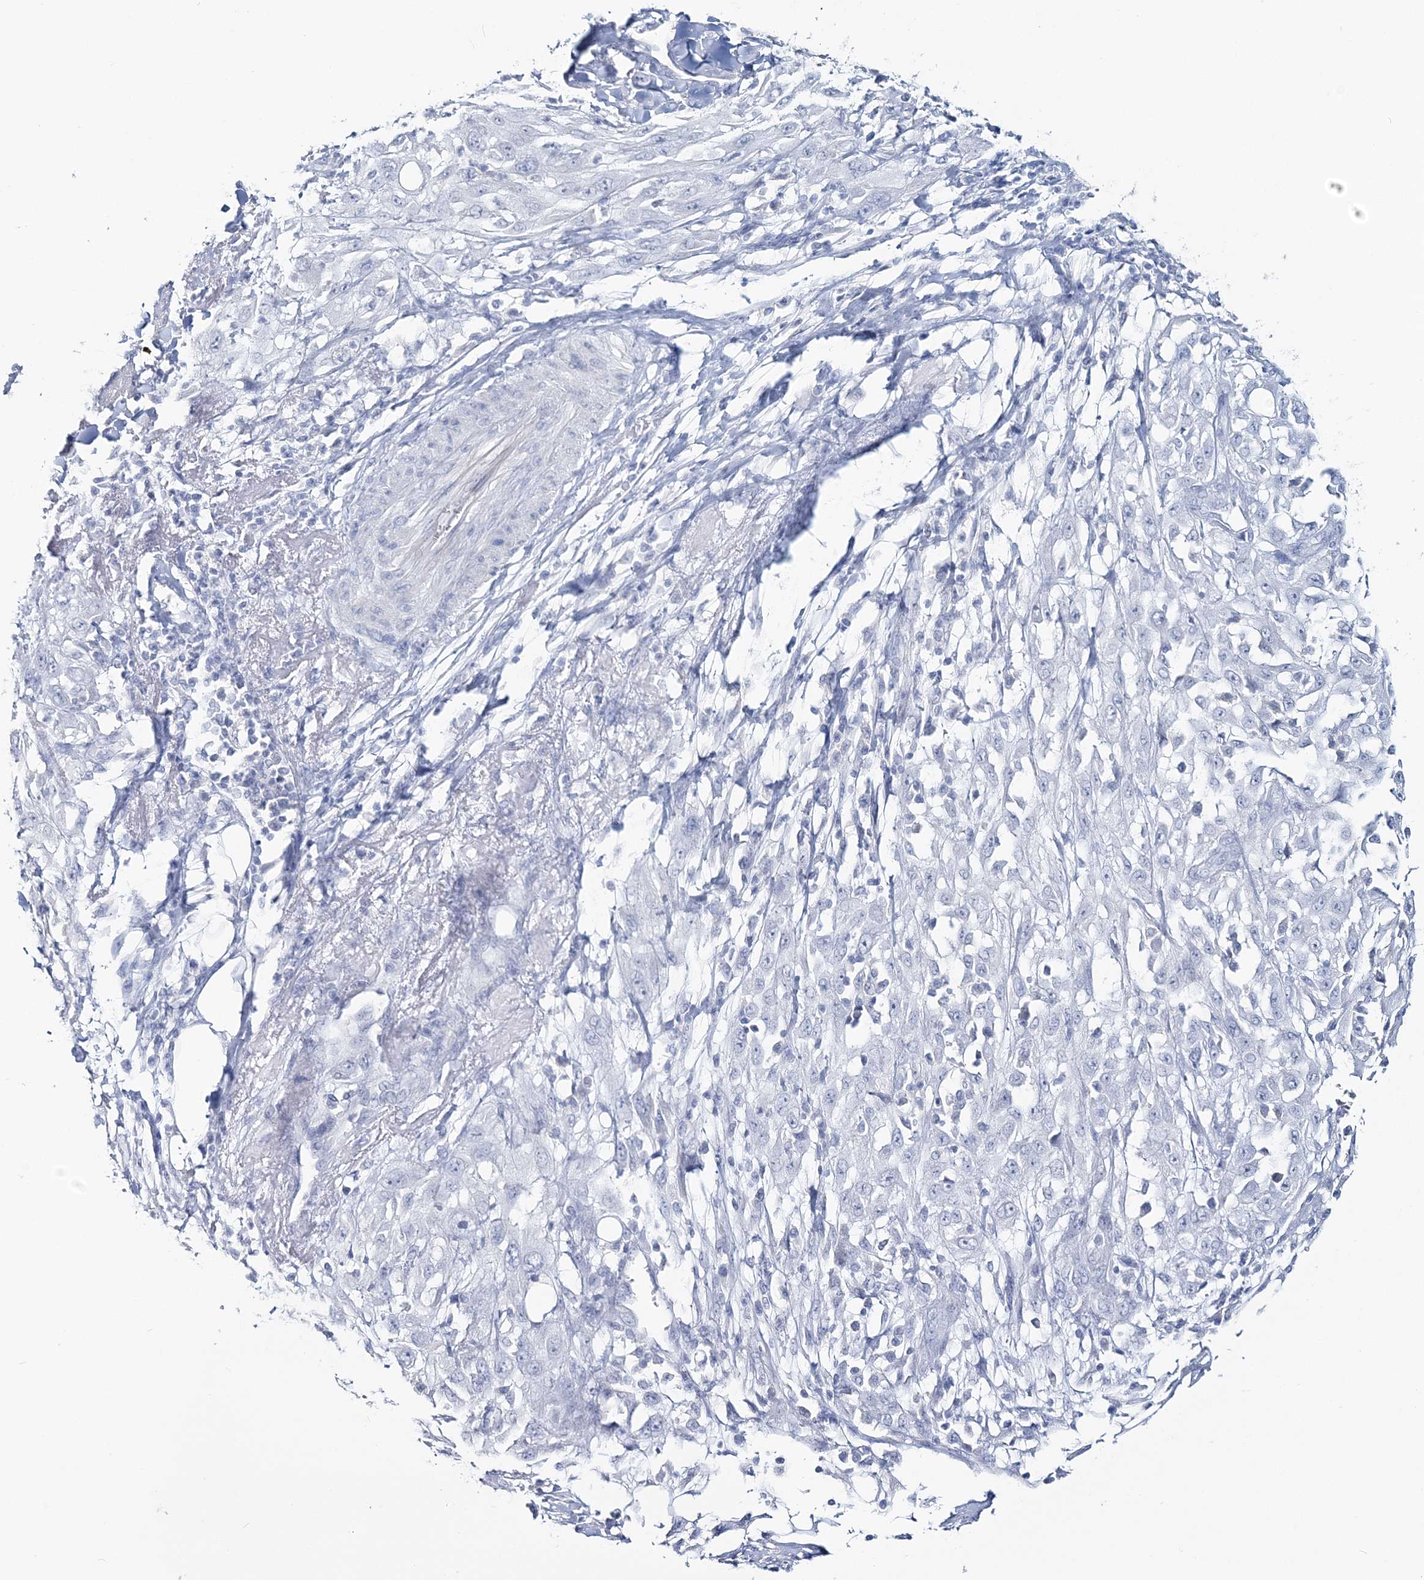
{"staining": {"intensity": "negative", "quantity": "none", "location": "none"}, "tissue": "skin cancer", "cell_type": "Tumor cells", "image_type": "cancer", "snomed": [{"axis": "morphology", "description": "Squamous cell carcinoma, NOS"}, {"axis": "topography", "description": "Skin"}], "caption": "Immunohistochemical staining of human skin squamous cell carcinoma reveals no significant staining in tumor cells.", "gene": "CYP3A4", "patient": {"sex": "male", "age": 75}}